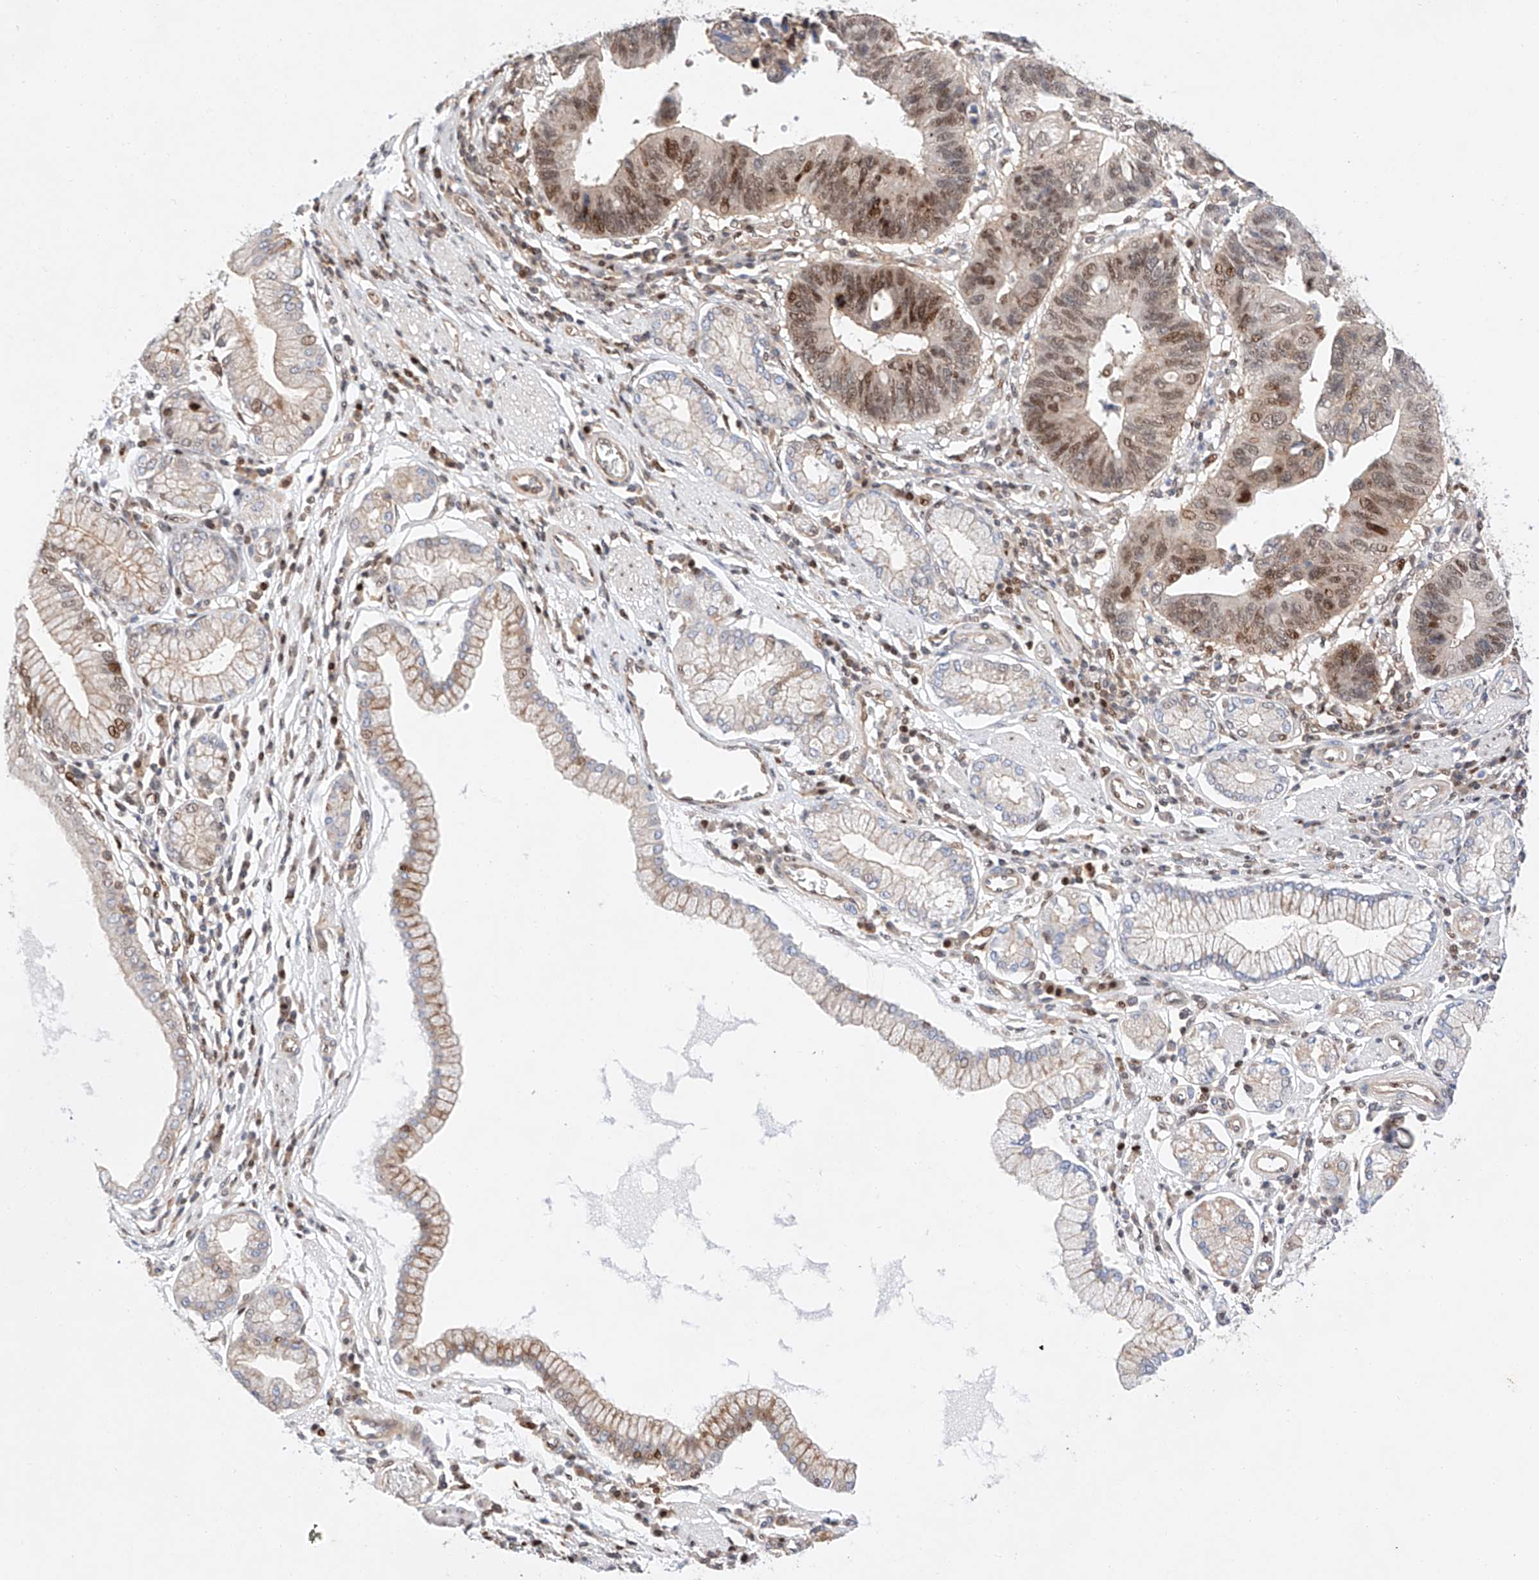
{"staining": {"intensity": "moderate", "quantity": "<25%", "location": "nuclear"}, "tissue": "stomach cancer", "cell_type": "Tumor cells", "image_type": "cancer", "snomed": [{"axis": "morphology", "description": "Adenocarcinoma, NOS"}, {"axis": "topography", "description": "Stomach"}], "caption": "A low amount of moderate nuclear expression is seen in approximately <25% of tumor cells in stomach cancer (adenocarcinoma) tissue. The staining was performed using DAB, with brown indicating positive protein expression. Nuclei are stained blue with hematoxylin.", "gene": "HDAC9", "patient": {"sex": "male", "age": 59}}